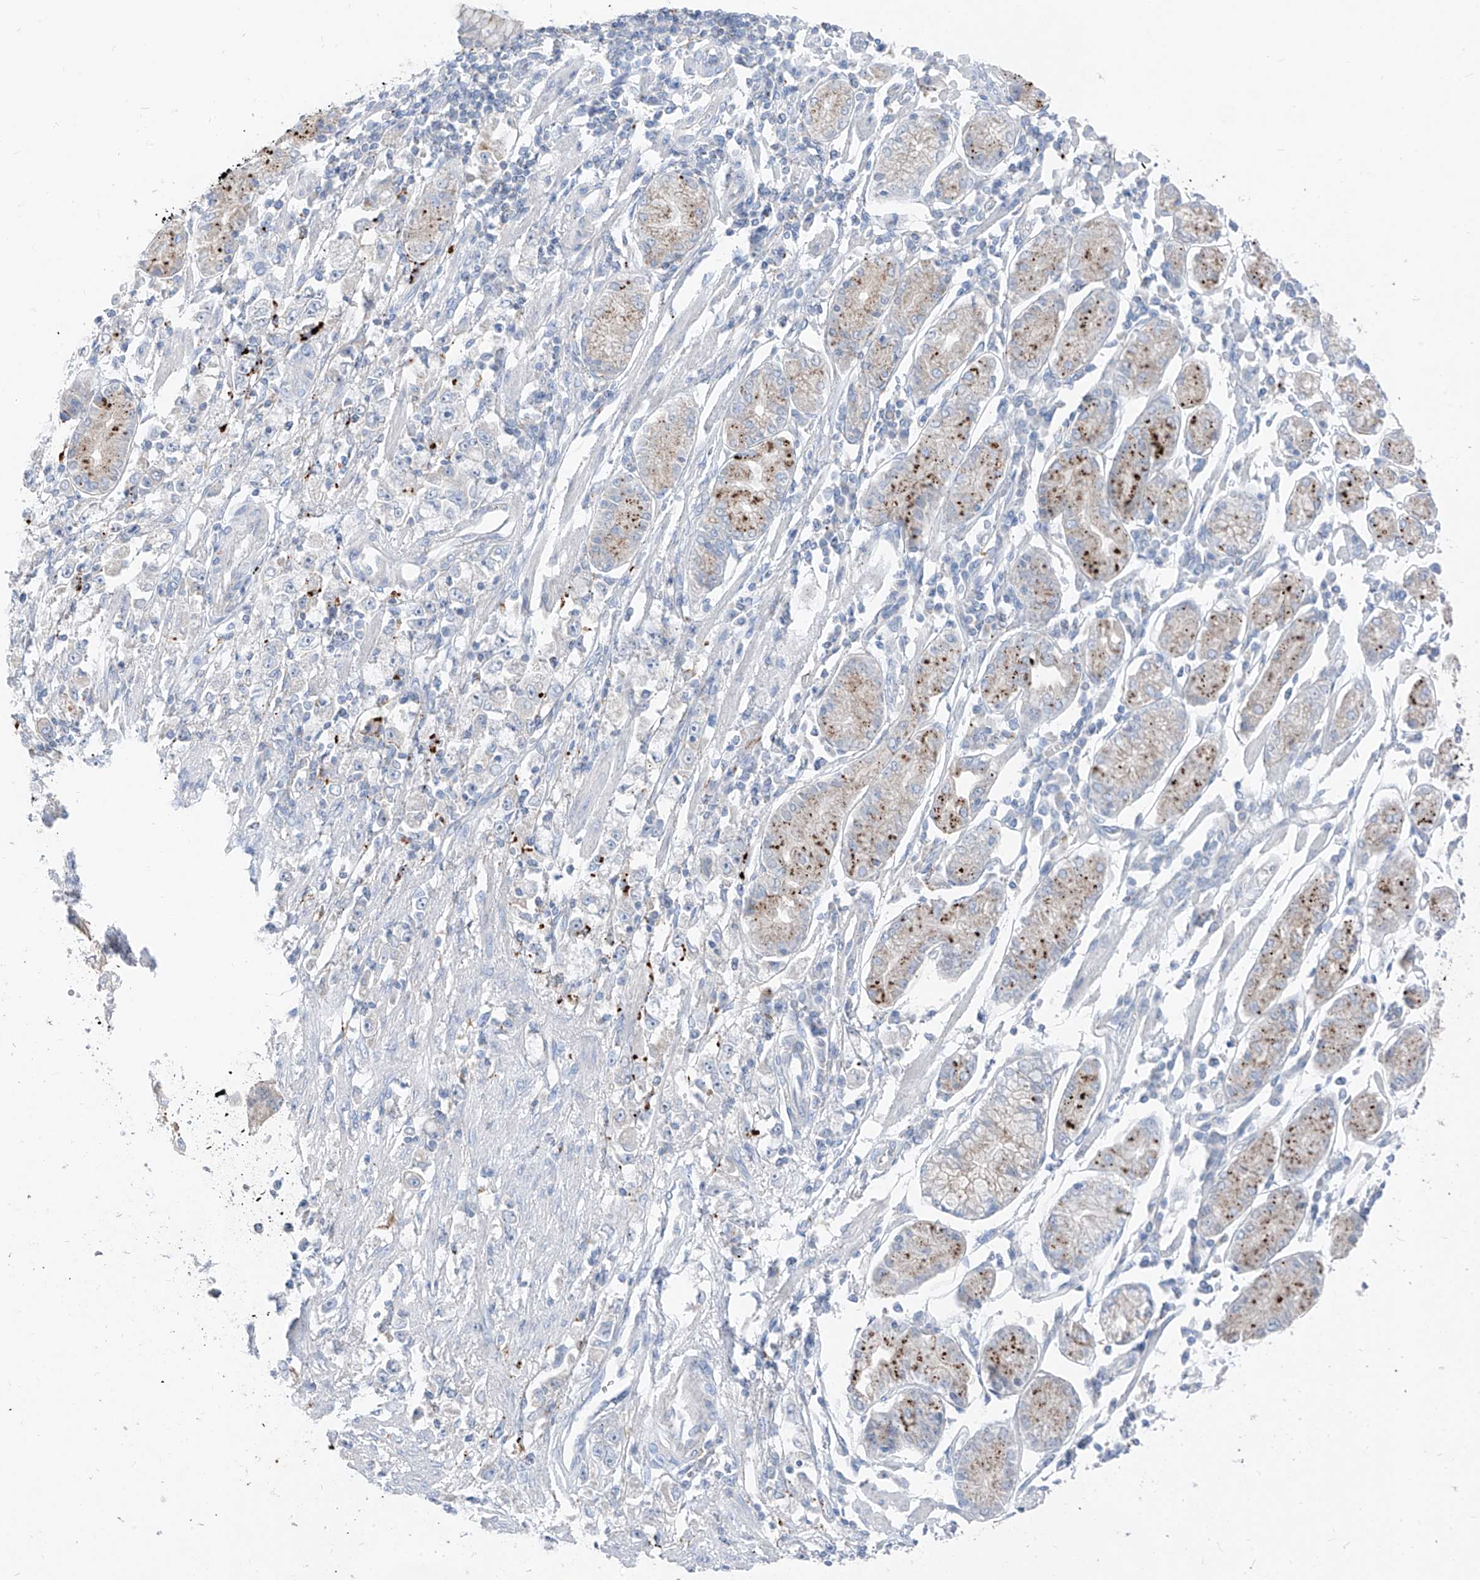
{"staining": {"intensity": "negative", "quantity": "none", "location": "none"}, "tissue": "stomach cancer", "cell_type": "Tumor cells", "image_type": "cancer", "snomed": [{"axis": "morphology", "description": "Adenocarcinoma, NOS"}, {"axis": "topography", "description": "Stomach"}], "caption": "Immunohistochemistry image of neoplastic tissue: adenocarcinoma (stomach) stained with DAB exhibits no significant protein positivity in tumor cells.", "gene": "GPR137C", "patient": {"sex": "female", "age": 59}}